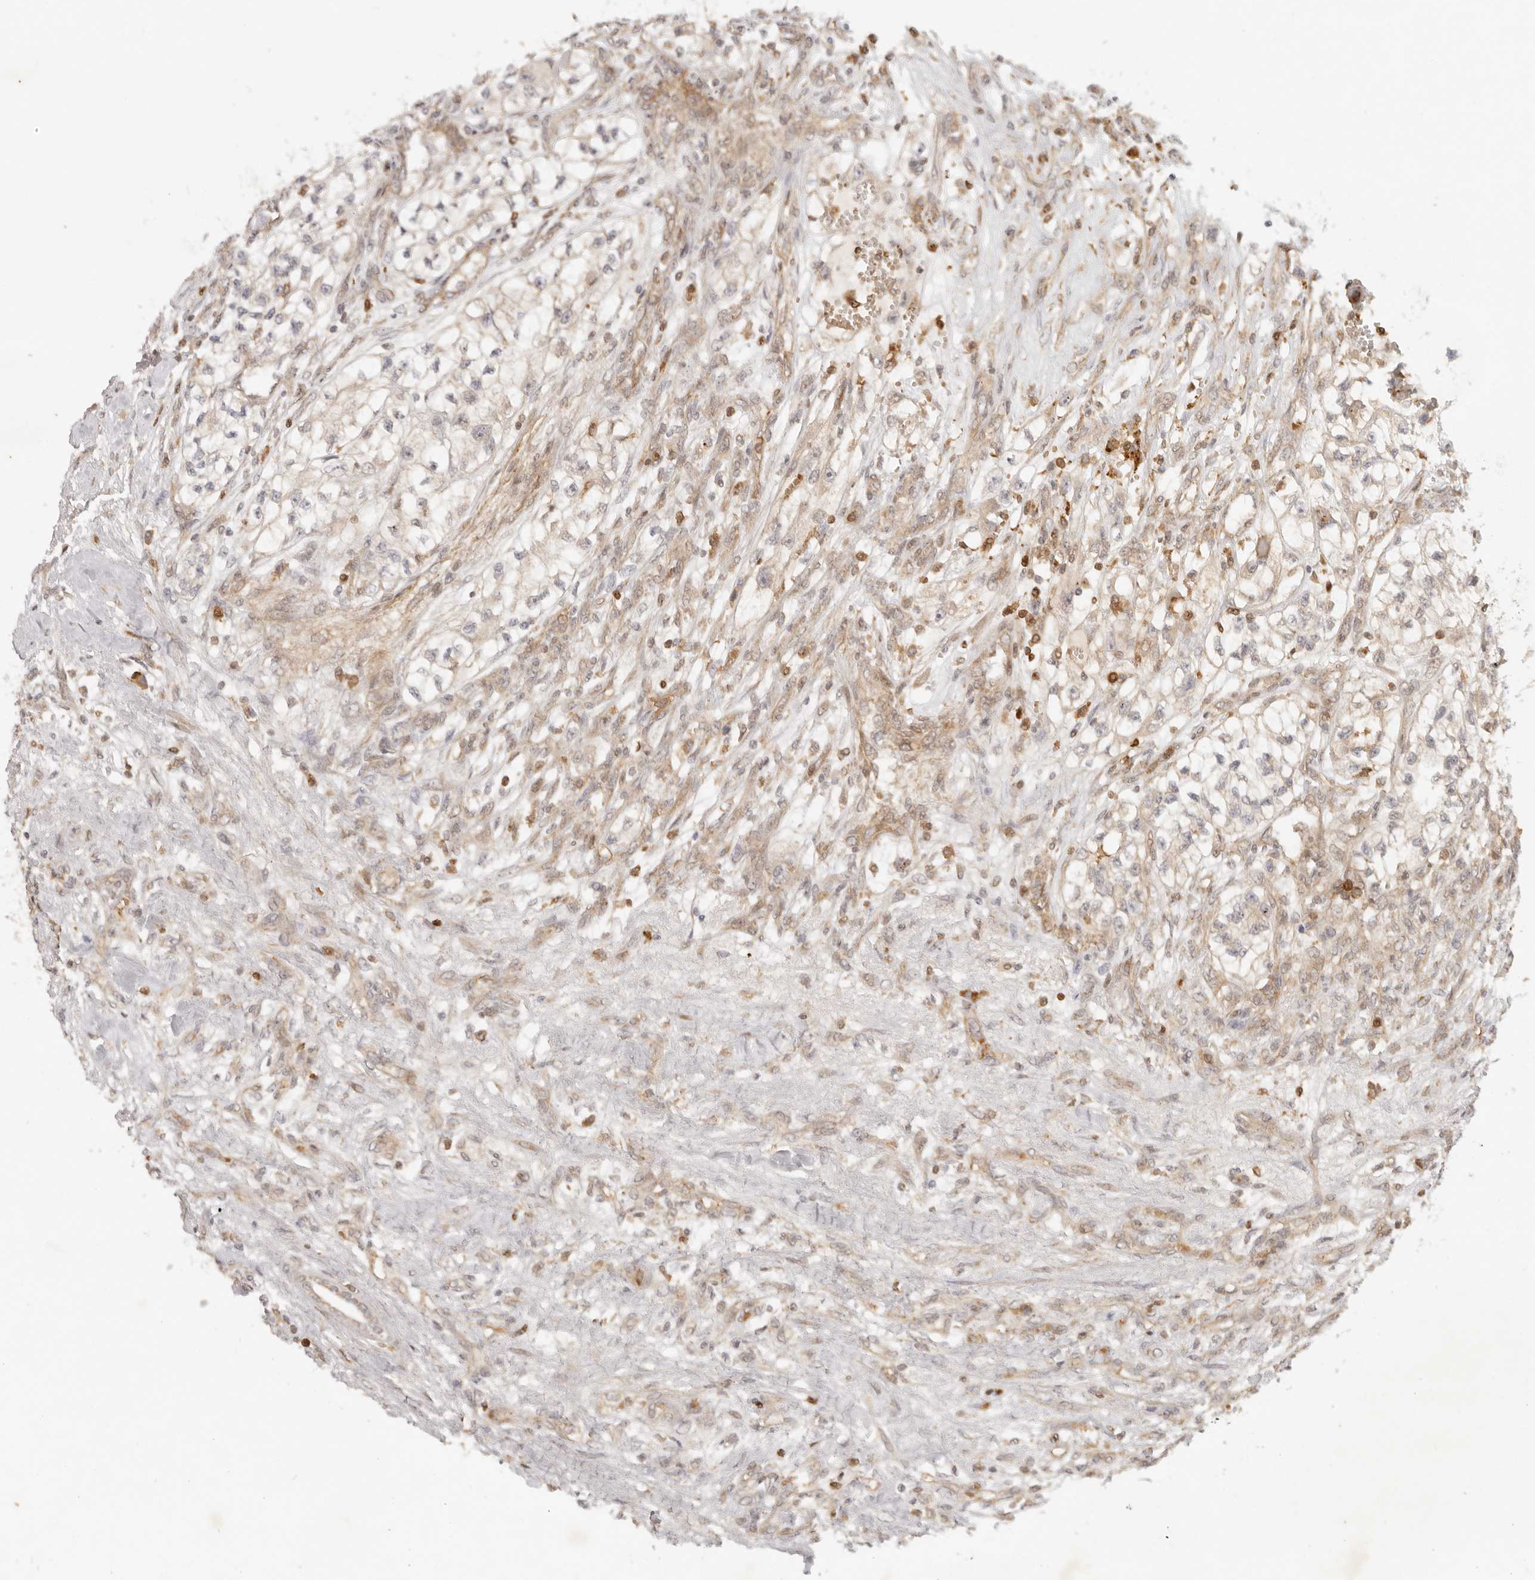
{"staining": {"intensity": "weak", "quantity": ">75%", "location": "cytoplasmic/membranous"}, "tissue": "renal cancer", "cell_type": "Tumor cells", "image_type": "cancer", "snomed": [{"axis": "morphology", "description": "Adenocarcinoma, NOS"}, {"axis": "topography", "description": "Kidney"}], "caption": "The photomicrograph reveals a brown stain indicating the presence of a protein in the cytoplasmic/membranous of tumor cells in renal adenocarcinoma. (DAB IHC with brightfield microscopy, high magnification).", "gene": "AHDC1", "patient": {"sex": "female", "age": 57}}